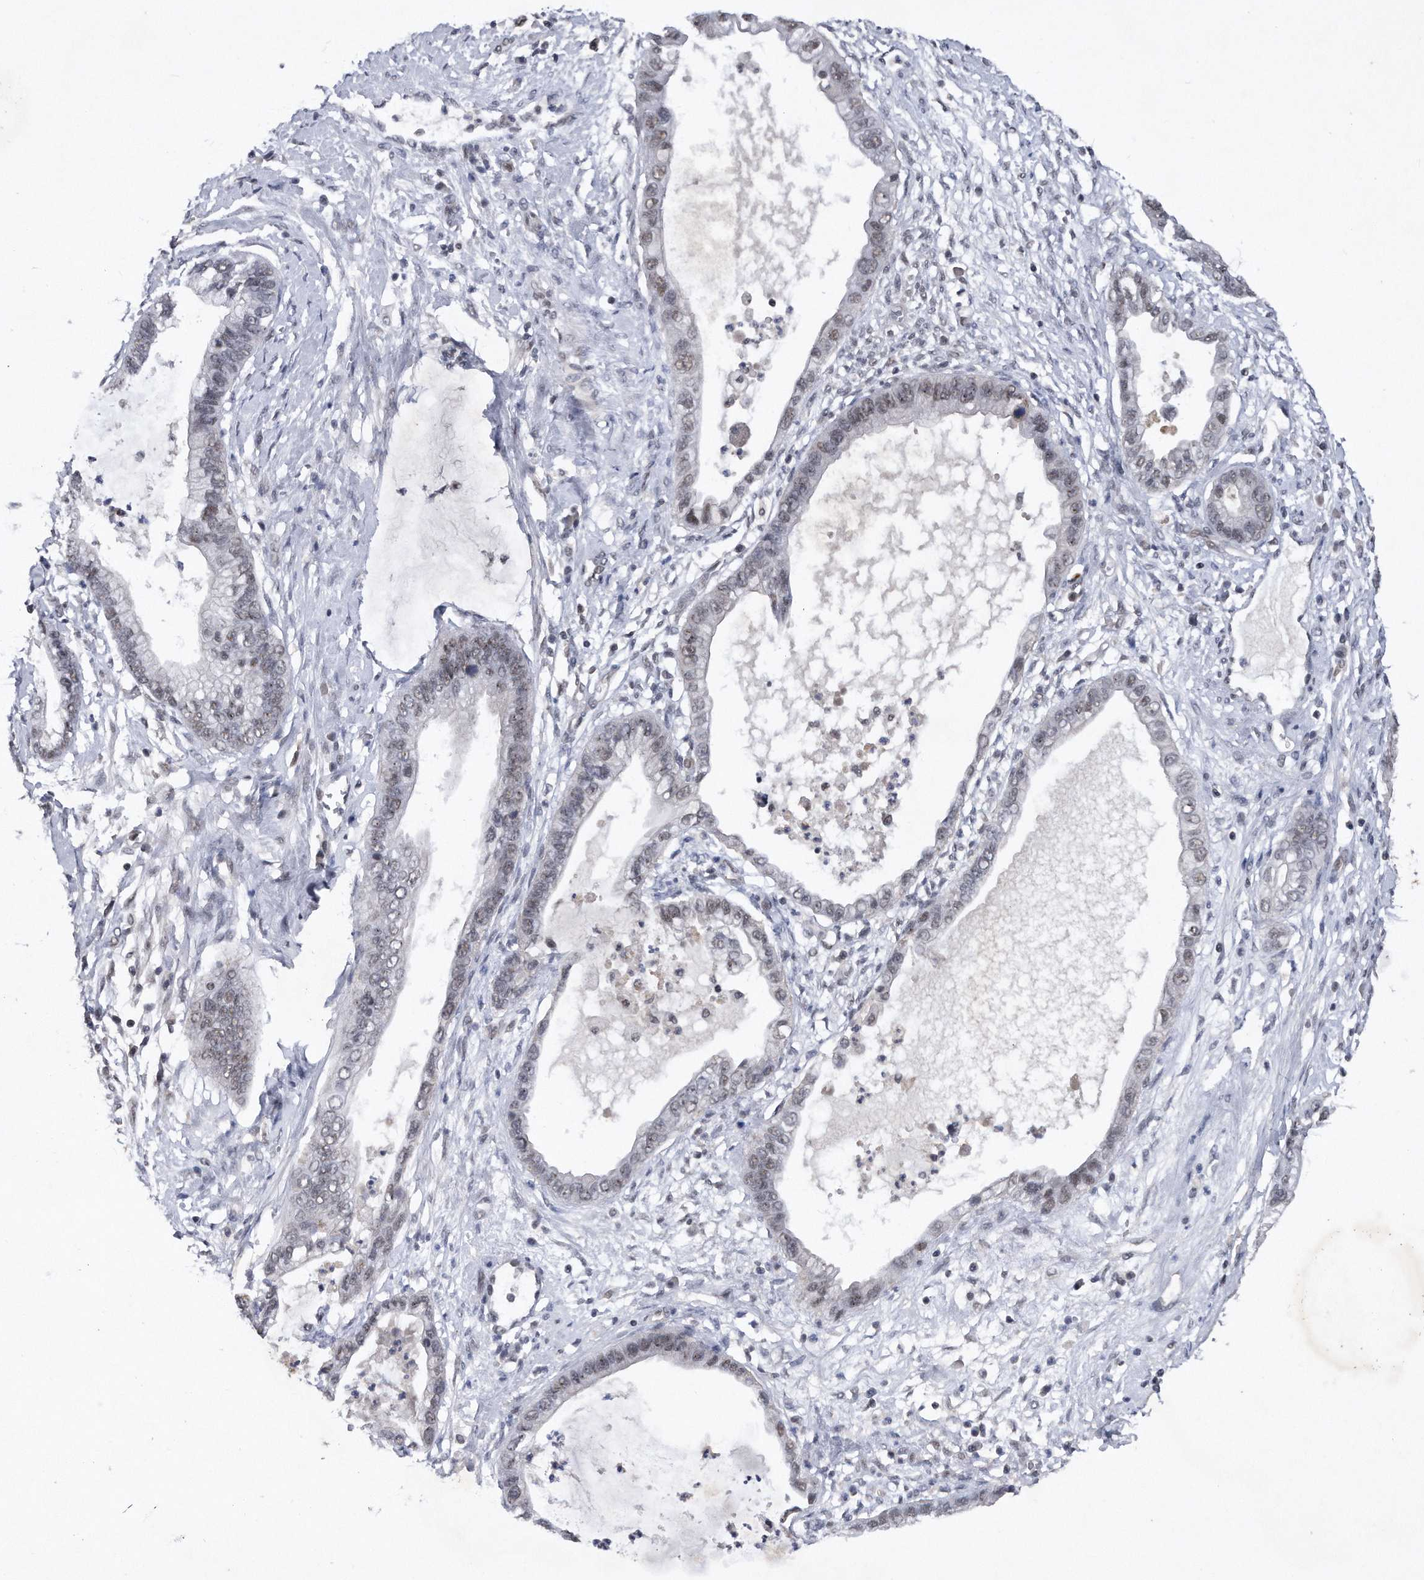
{"staining": {"intensity": "weak", "quantity": "<25%", "location": "nuclear"}, "tissue": "cervical cancer", "cell_type": "Tumor cells", "image_type": "cancer", "snomed": [{"axis": "morphology", "description": "Adenocarcinoma, NOS"}, {"axis": "topography", "description": "Cervix"}], "caption": "A histopathology image of human cervical cancer (adenocarcinoma) is negative for staining in tumor cells.", "gene": "VIRMA", "patient": {"sex": "female", "age": 44}}